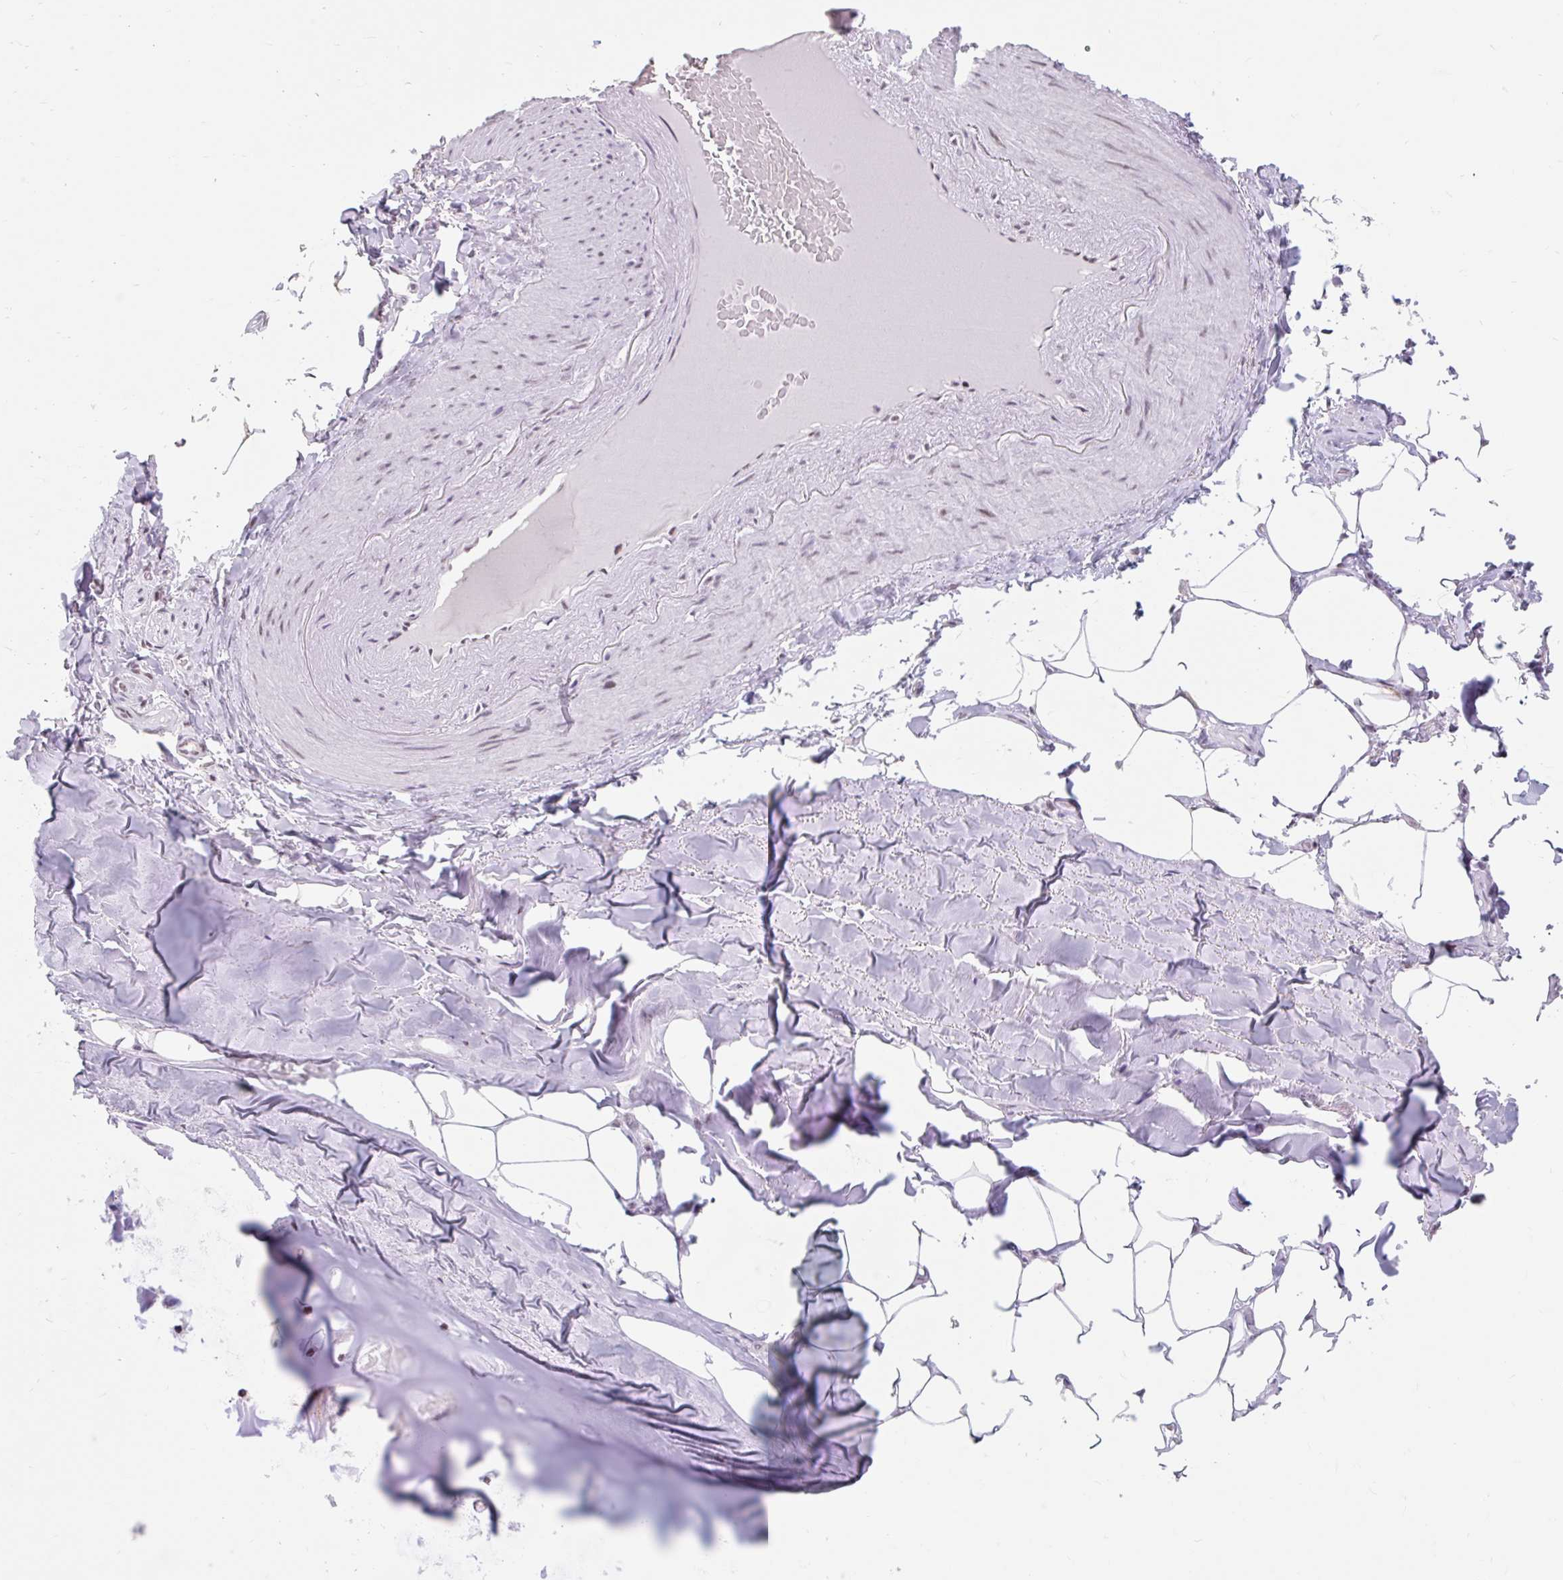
{"staining": {"intensity": "negative", "quantity": "none", "location": "none"}, "tissue": "adipose tissue", "cell_type": "Adipocytes", "image_type": "normal", "snomed": [{"axis": "morphology", "description": "Normal tissue, NOS"}, {"axis": "topography", "description": "Bronchus"}], "caption": "Immunohistochemistry (IHC) photomicrograph of normal adipose tissue: adipose tissue stained with DAB demonstrates no significant protein positivity in adipocytes. (Brightfield microscopy of DAB (3,3'-diaminobenzidine) IHC at high magnification).", "gene": "SRSF10", "patient": {"sex": "male", "age": 66}}